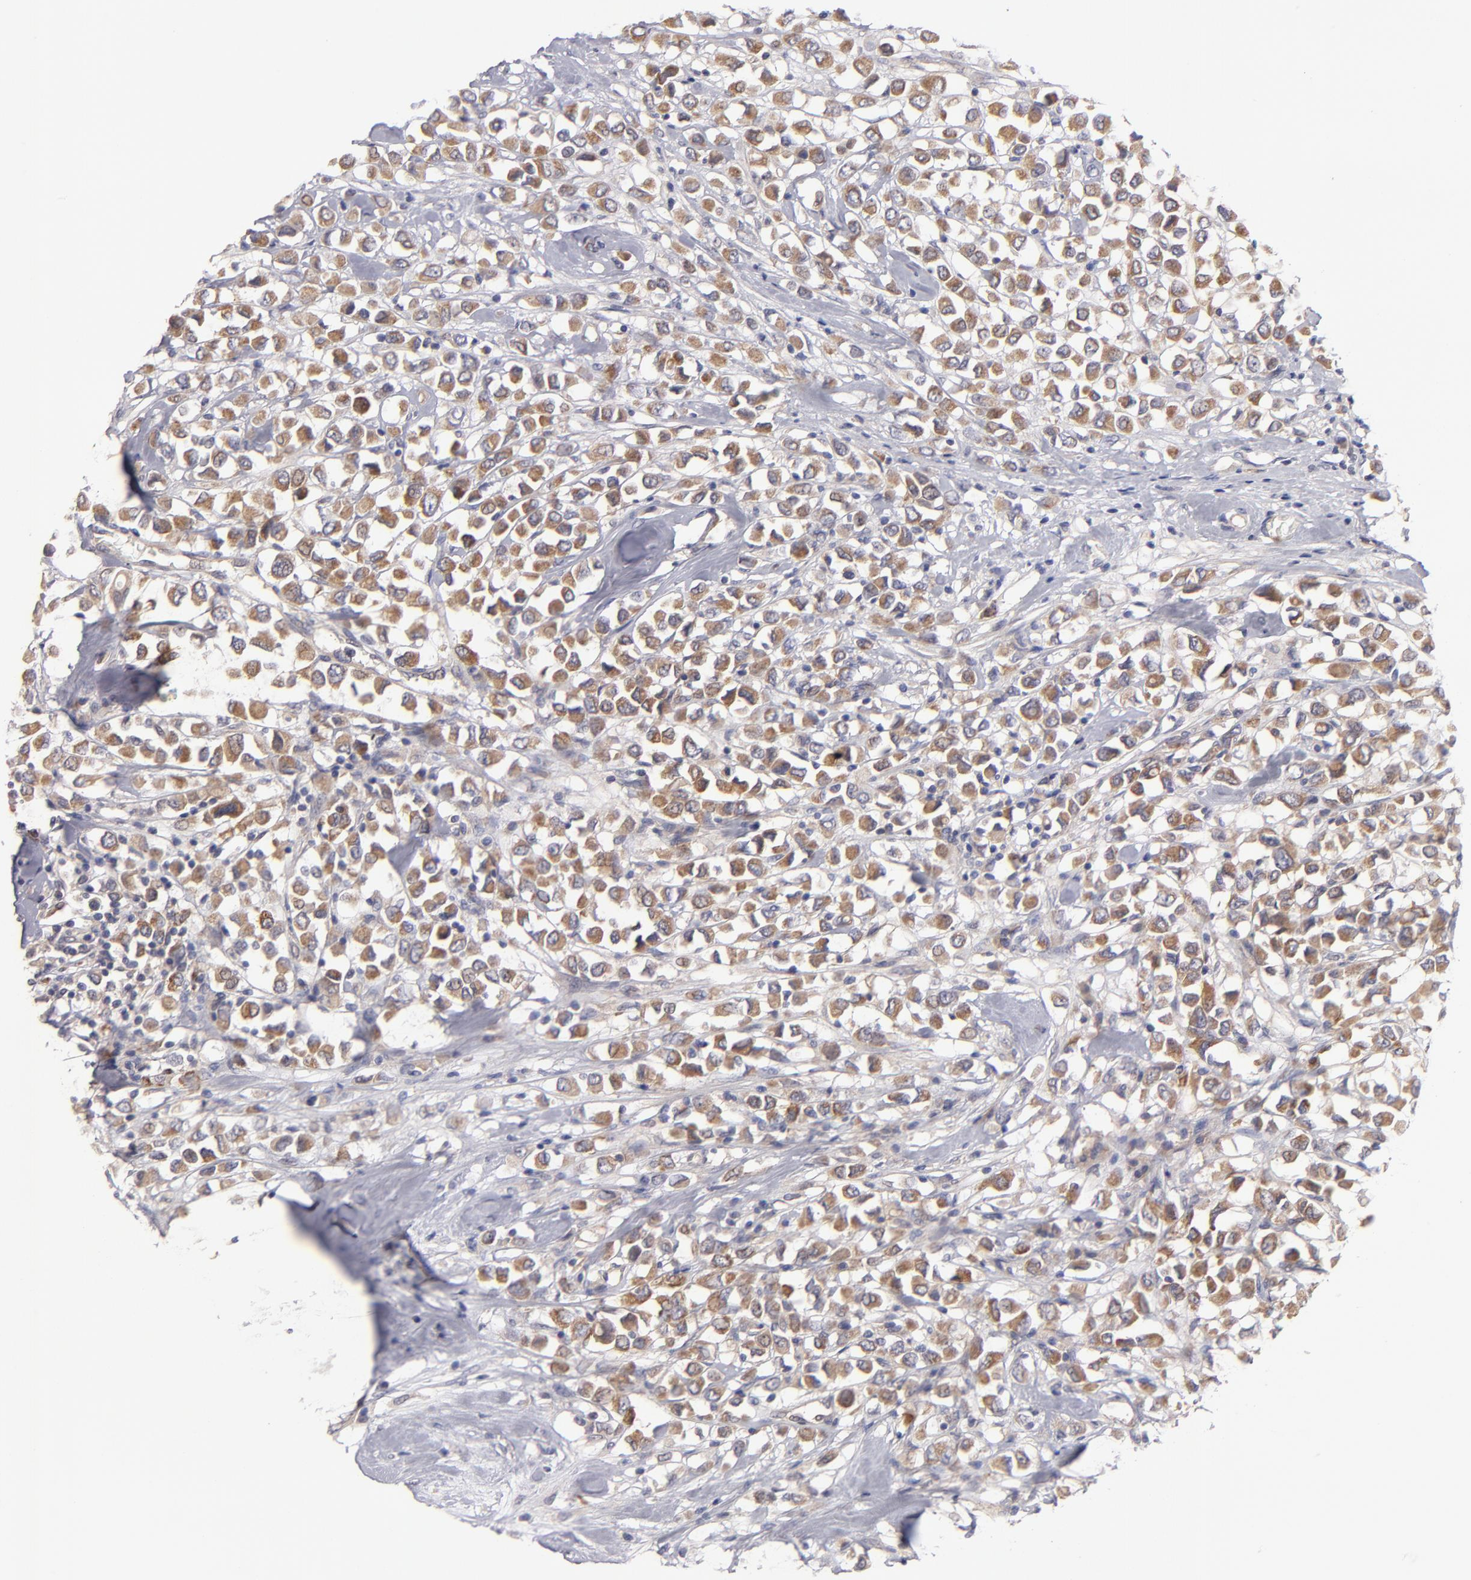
{"staining": {"intensity": "moderate", "quantity": ">75%", "location": "cytoplasmic/membranous"}, "tissue": "breast cancer", "cell_type": "Tumor cells", "image_type": "cancer", "snomed": [{"axis": "morphology", "description": "Duct carcinoma"}, {"axis": "topography", "description": "Breast"}], "caption": "About >75% of tumor cells in human breast infiltrating ductal carcinoma display moderate cytoplasmic/membranous protein positivity as visualized by brown immunohistochemical staining.", "gene": "HCCS", "patient": {"sex": "female", "age": 61}}